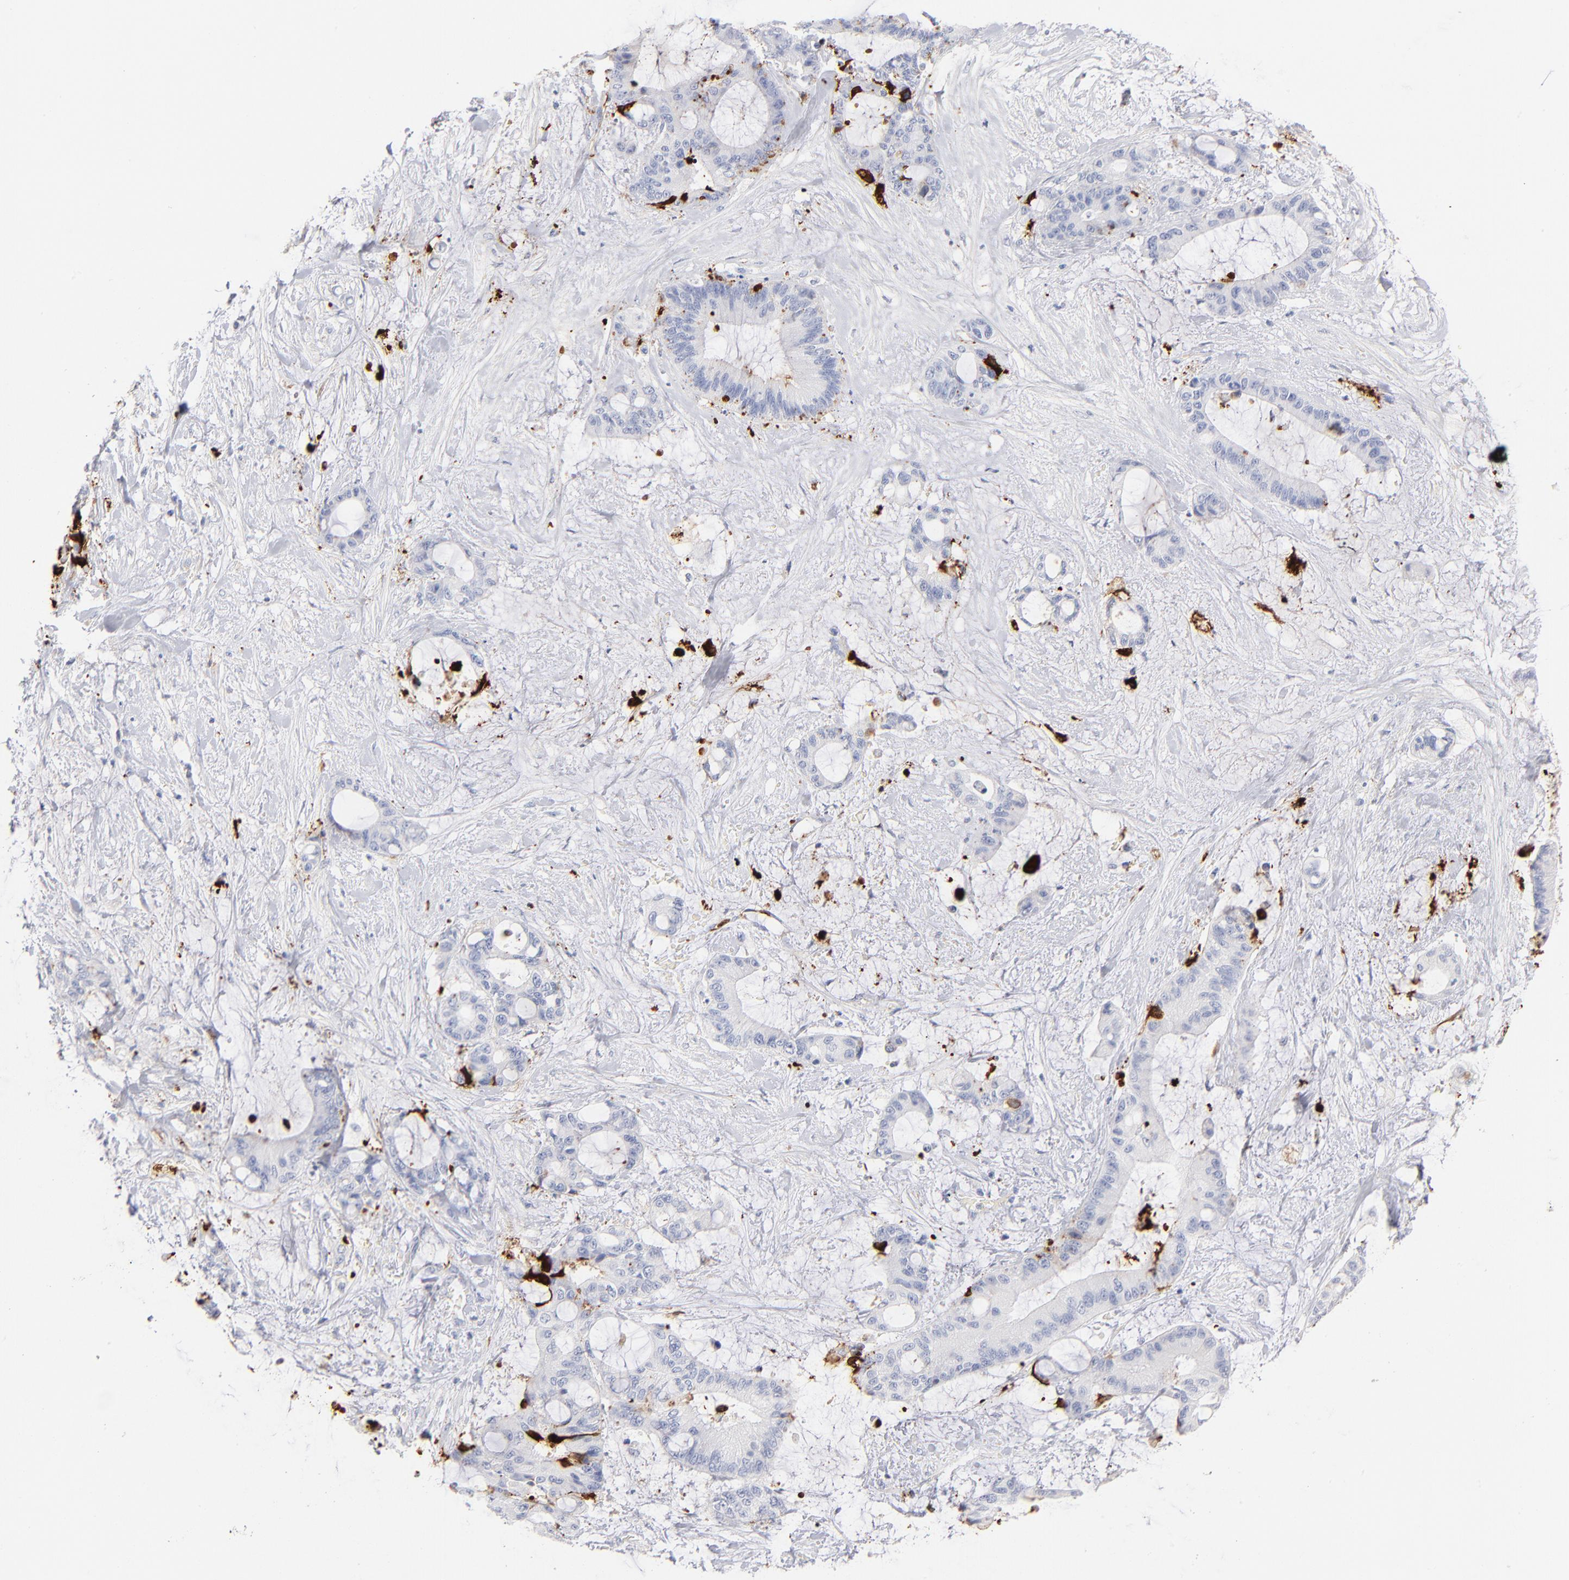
{"staining": {"intensity": "negative", "quantity": "none", "location": "none"}, "tissue": "liver cancer", "cell_type": "Tumor cells", "image_type": "cancer", "snomed": [{"axis": "morphology", "description": "Cholangiocarcinoma"}, {"axis": "topography", "description": "Liver"}], "caption": "Liver cancer (cholangiocarcinoma) stained for a protein using IHC exhibits no staining tumor cells.", "gene": "APOH", "patient": {"sex": "female", "age": 73}}